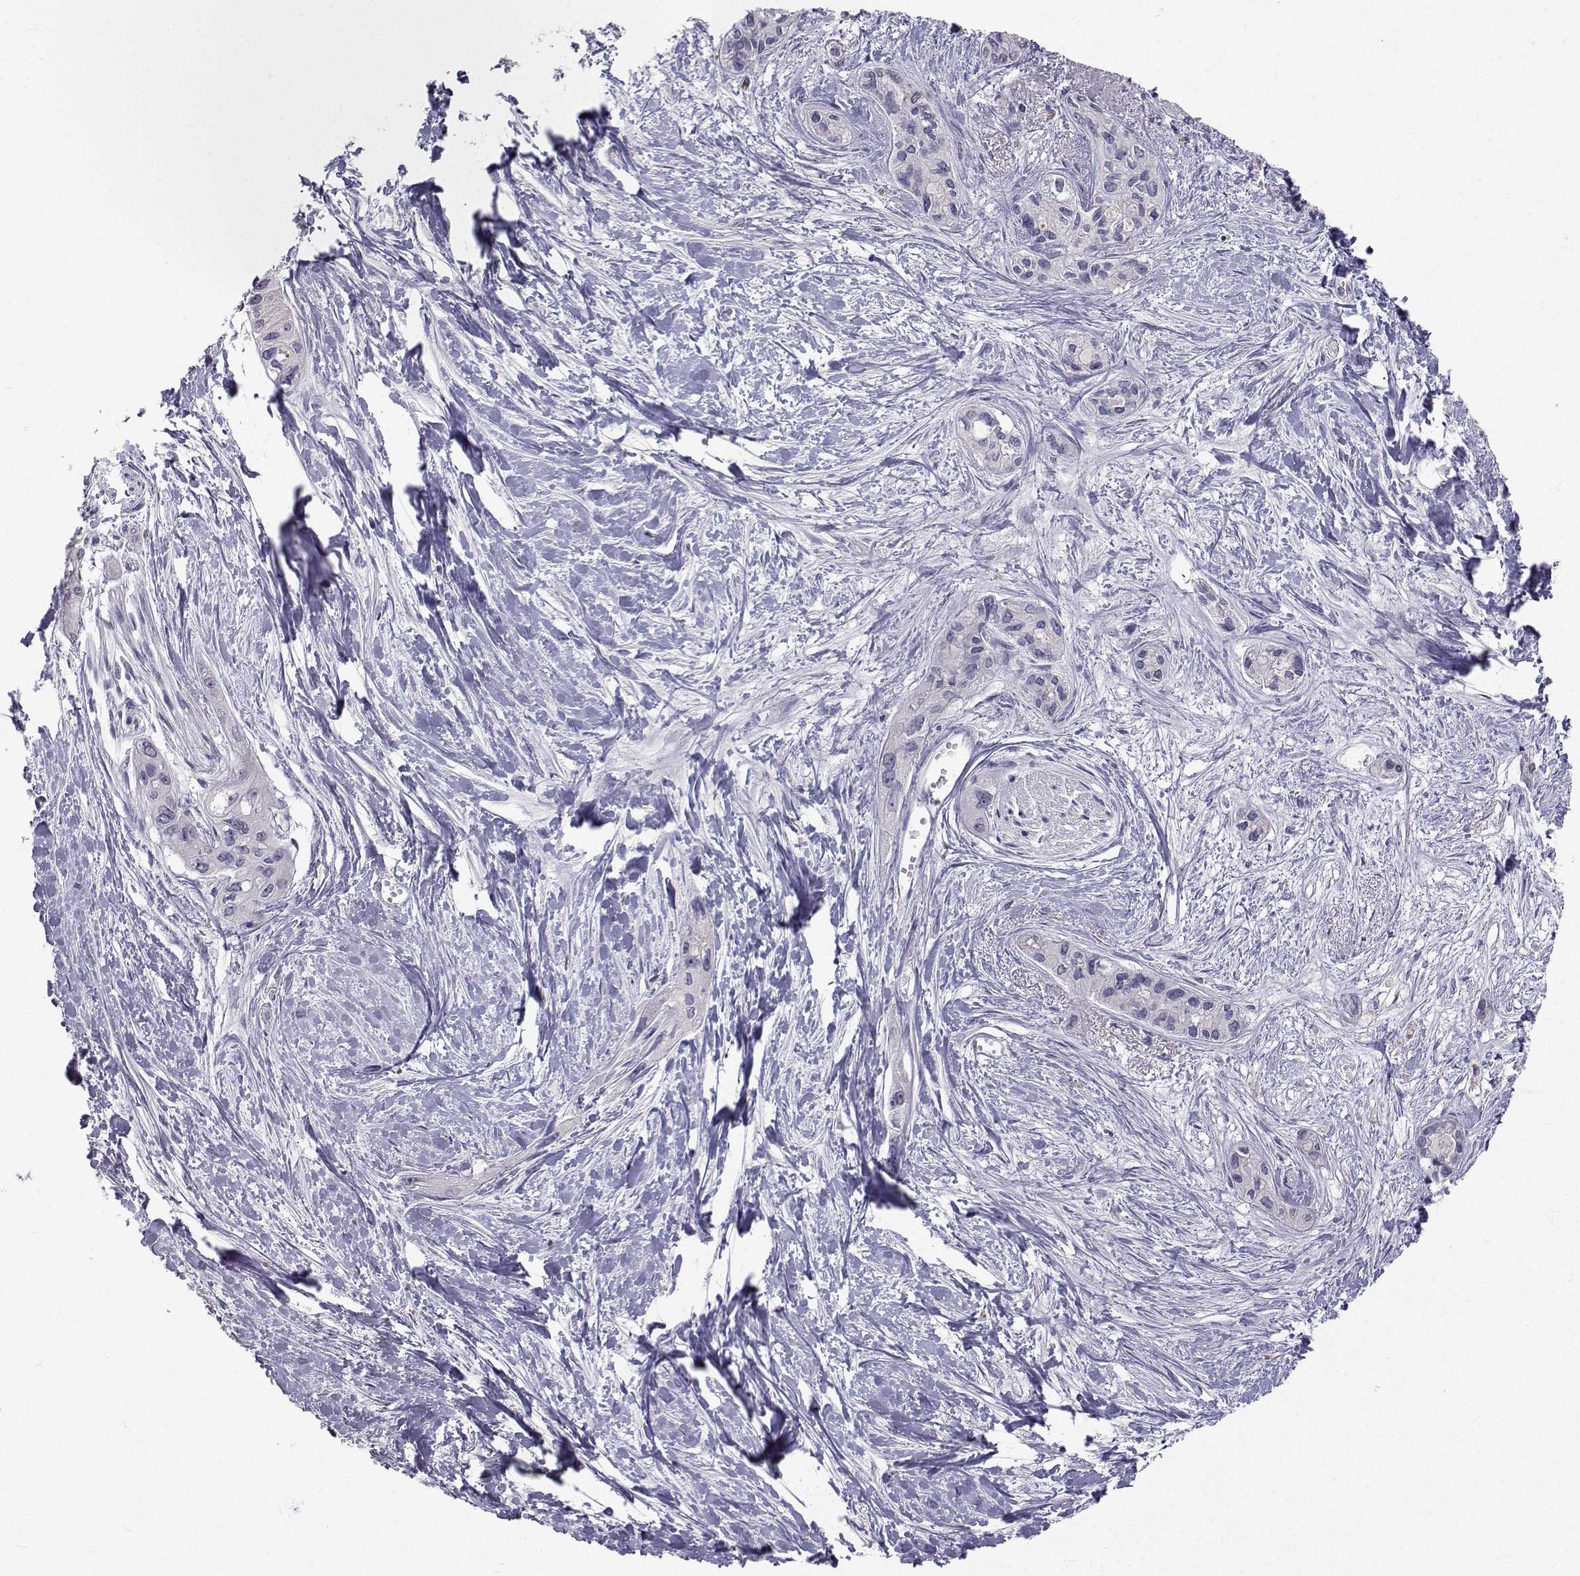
{"staining": {"intensity": "negative", "quantity": "none", "location": "none"}, "tissue": "pancreatic cancer", "cell_type": "Tumor cells", "image_type": "cancer", "snomed": [{"axis": "morphology", "description": "Adenocarcinoma, NOS"}, {"axis": "topography", "description": "Pancreas"}], "caption": "IHC micrograph of neoplastic tissue: human adenocarcinoma (pancreatic) stained with DAB displays no significant protein staining in tumor cells. (DAB (3,3'-diaminobenzidine) immunohistochemistry (IHC) visualized using brightfield microscopy, high magnification).", "gene": "SLC6A3", "patient": {"sex": "female", "age": 50}}